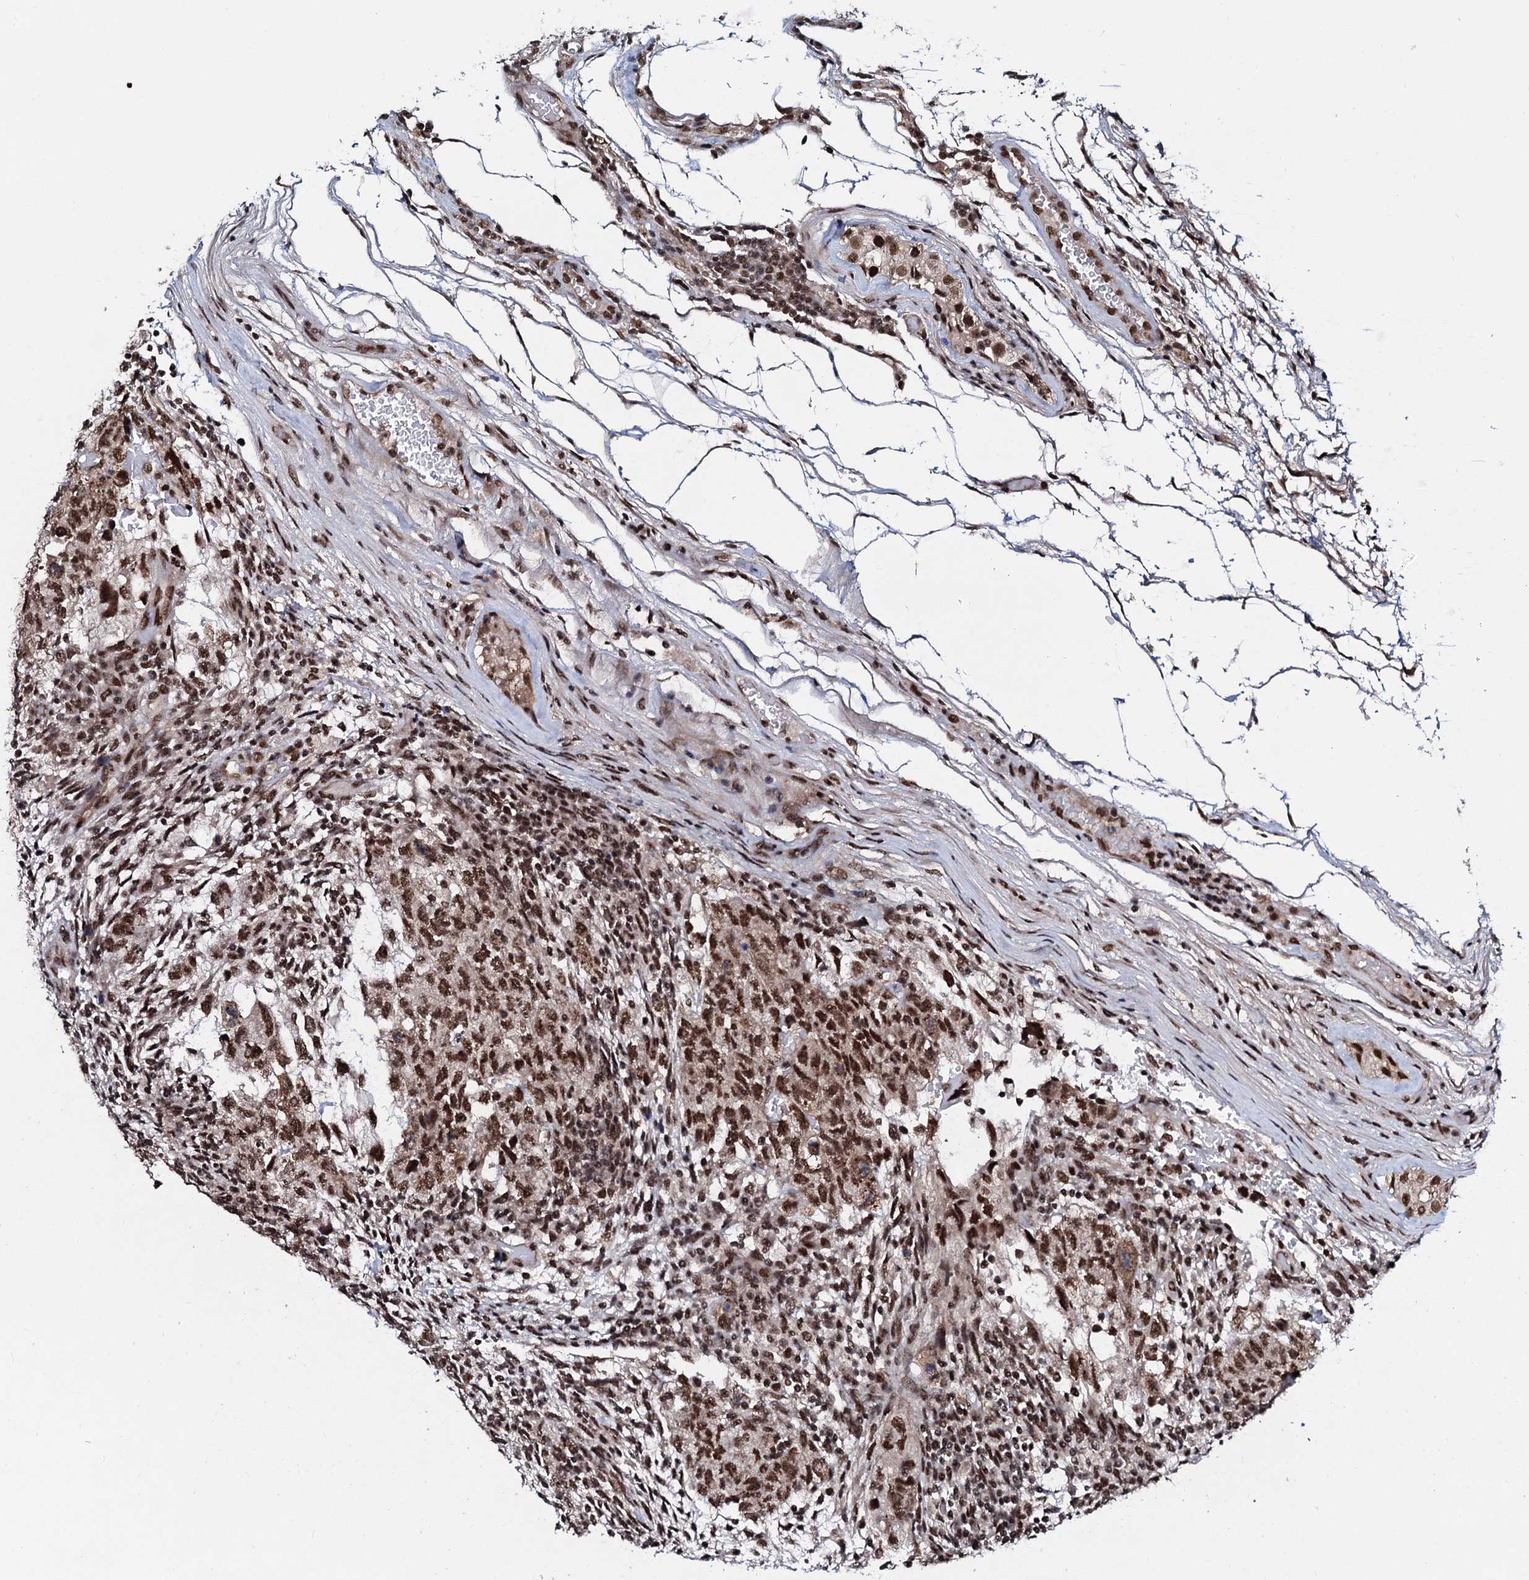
{"staining": {"intensity": "moderate", "quantity": ">75%", "location": "nuclear"}, "tissue": "testis cancer", "cell_type": "Tumor cells", "image_type": "cancer", "snomed": [{"axis": "morphology", "description": "Normal tissue, NOS"}, {"axis": "morphology", "description": "Carcinoma, Embryonal, NOS"}, {"axis": "topography", "description": "Testis"}], "caption": "This is an image of immunohistochemistry staining of testis cancer (embryonal carcinoma), which shows moderate positivity in the nuclear of tumor cells.", "gene": "PRPF18", "patient": {"sex": "male", "age": 36}}